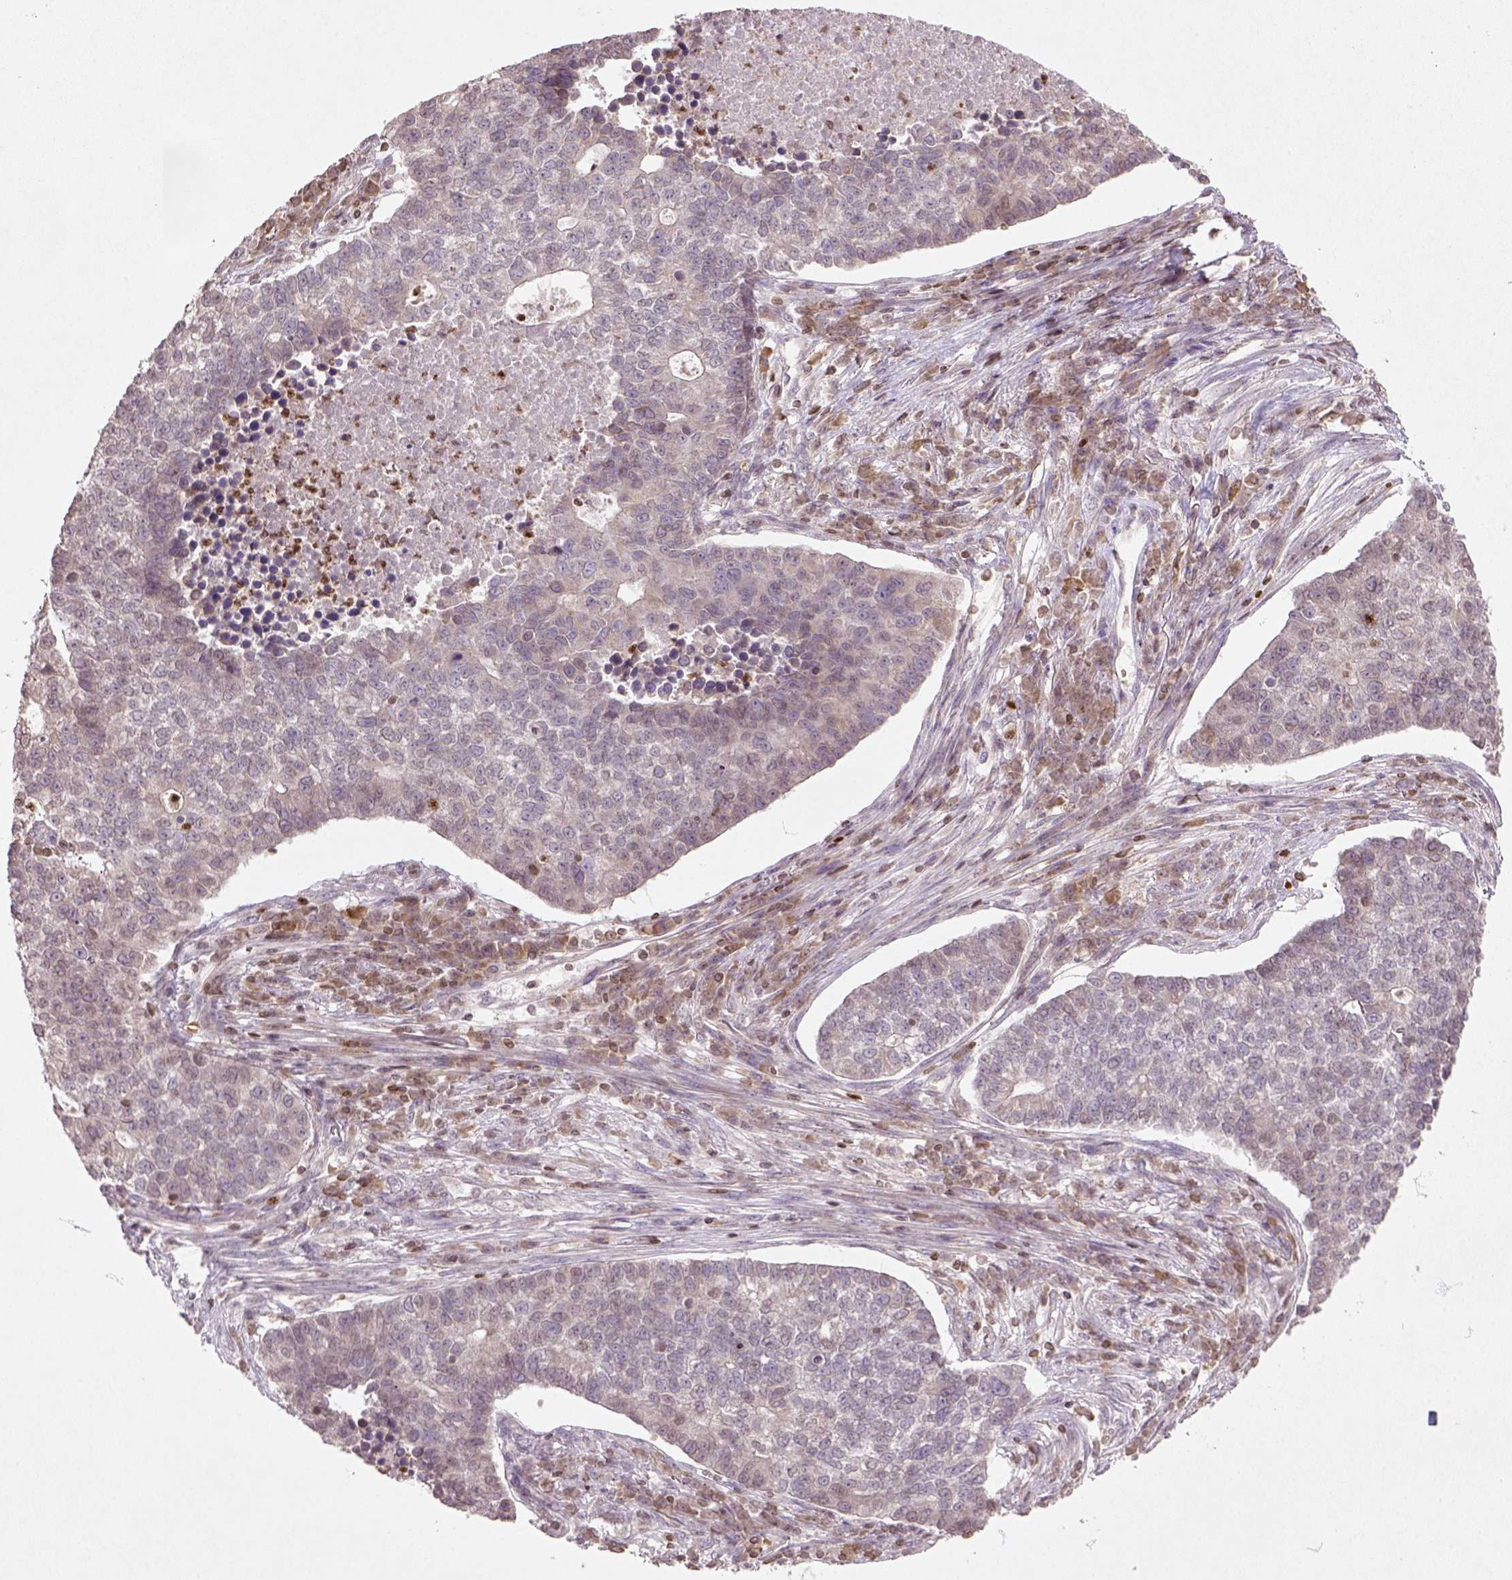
{"staining": {"intensity": "negative", "quantity": "none", "location": "none"}, "tissue": "lung cancer", "cell_type": "Tumor cells", "image_type": "cancer", "snomed": [{"axis": "morphology", "description": "Adenocarcinoma, NOS"}, {"axis": "topography", "description": "Lung"}], "caption": "Tumor cells are negative for protein expression in human adenocarcinoma (lung). (DAB IHC with hematoxylin counter stain).", "gene": "NUDT3", "patient": {"sex": "male", "age": 57}}